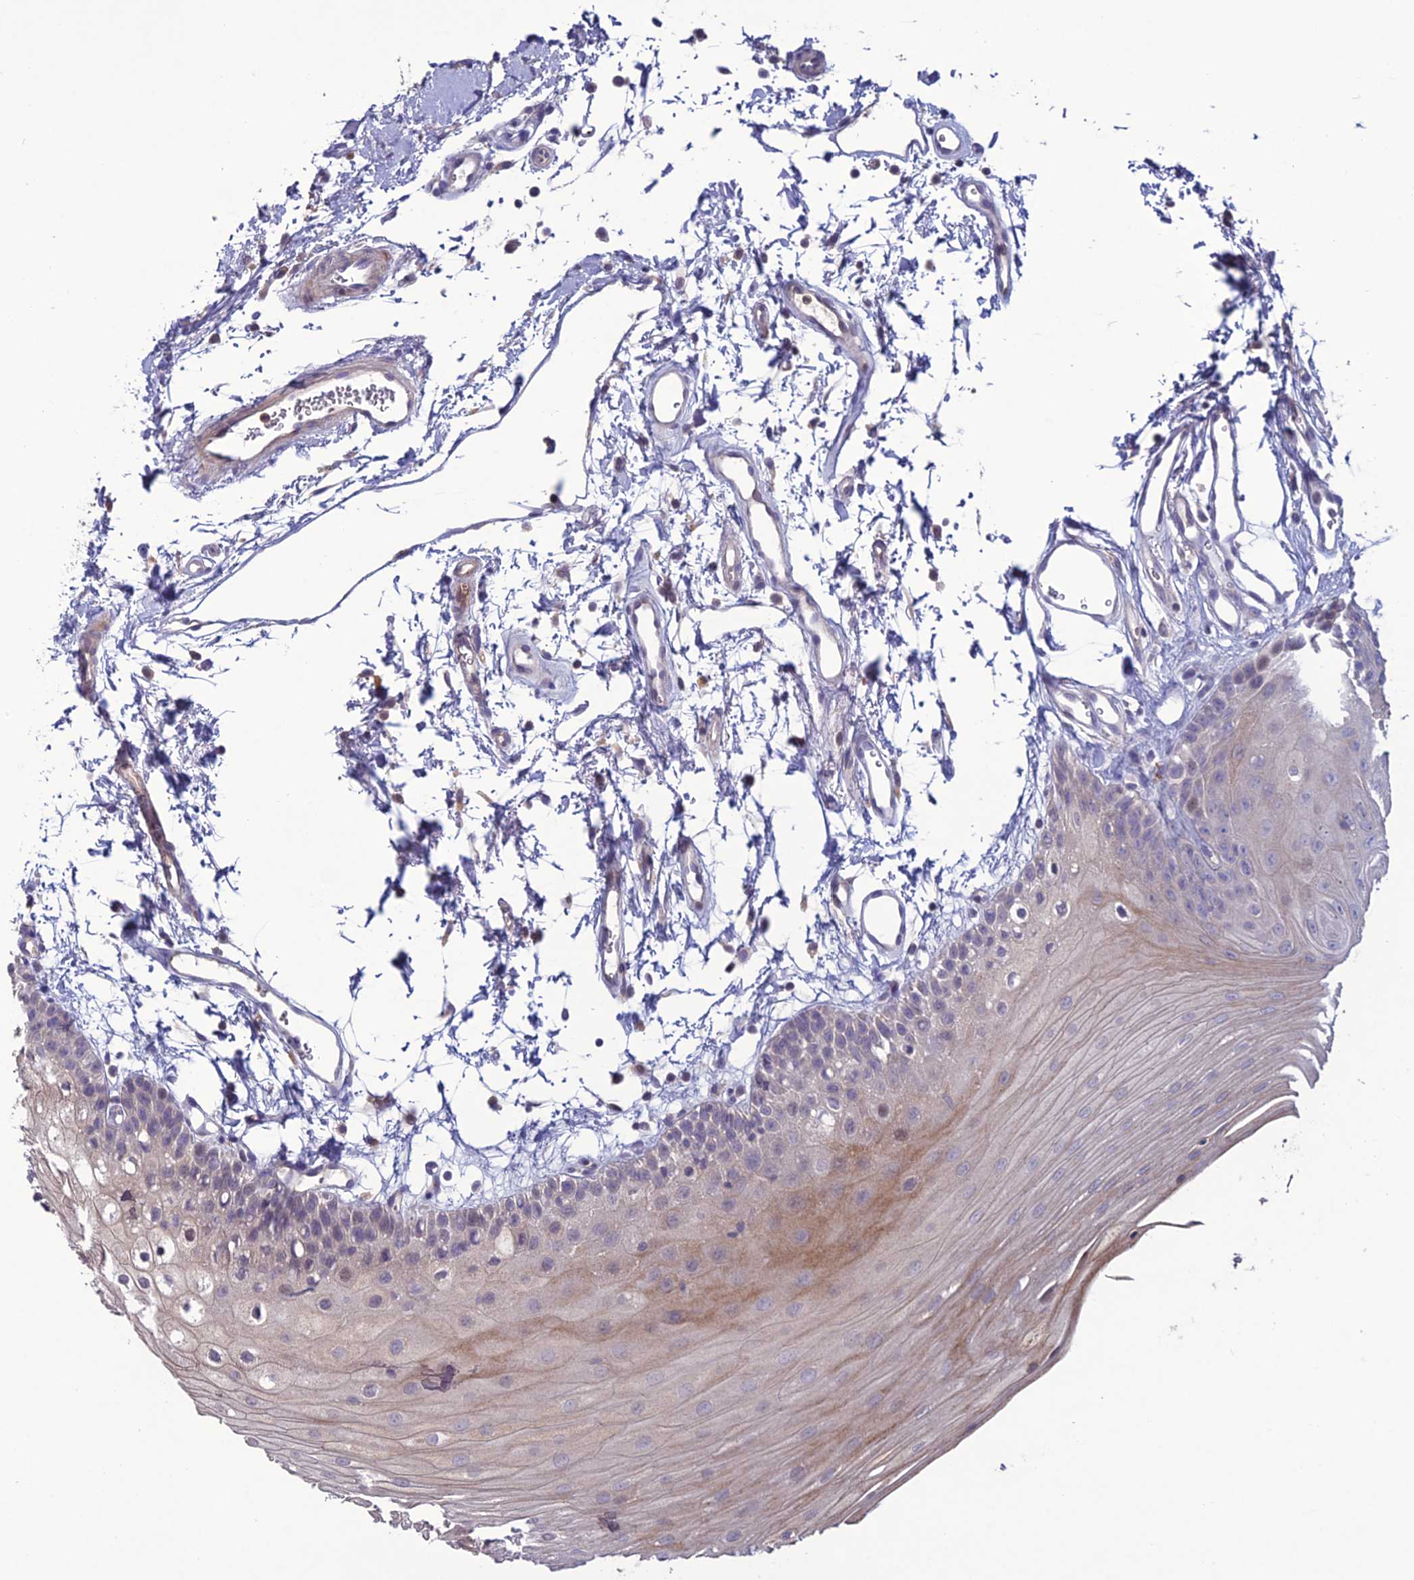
{"staining": {"intensity": "moderate", "quantity": "<25%", "location": "cytoplasmic/membranous"}, "tissue": "oral mucosa", "cell_type": "Squamous epithelial cells", "image_type": "normal", "snomed": [{"axis": "morphology", "description": "Normal tissue, NOS"}, {"axis": "topography", "description": "Oral tissue"}, {"axis": "topography", "description": "Tounge, NOS"}], "caption": "This is a histology image of immunohistochemistry (IHC) staining of normal oral mucosa, which shows moderate staining in the cytoplasmic/membranous of squamous epithelial cells.", "gene": "C2orf76", "patient": {"sex": "female", "age": 73}}